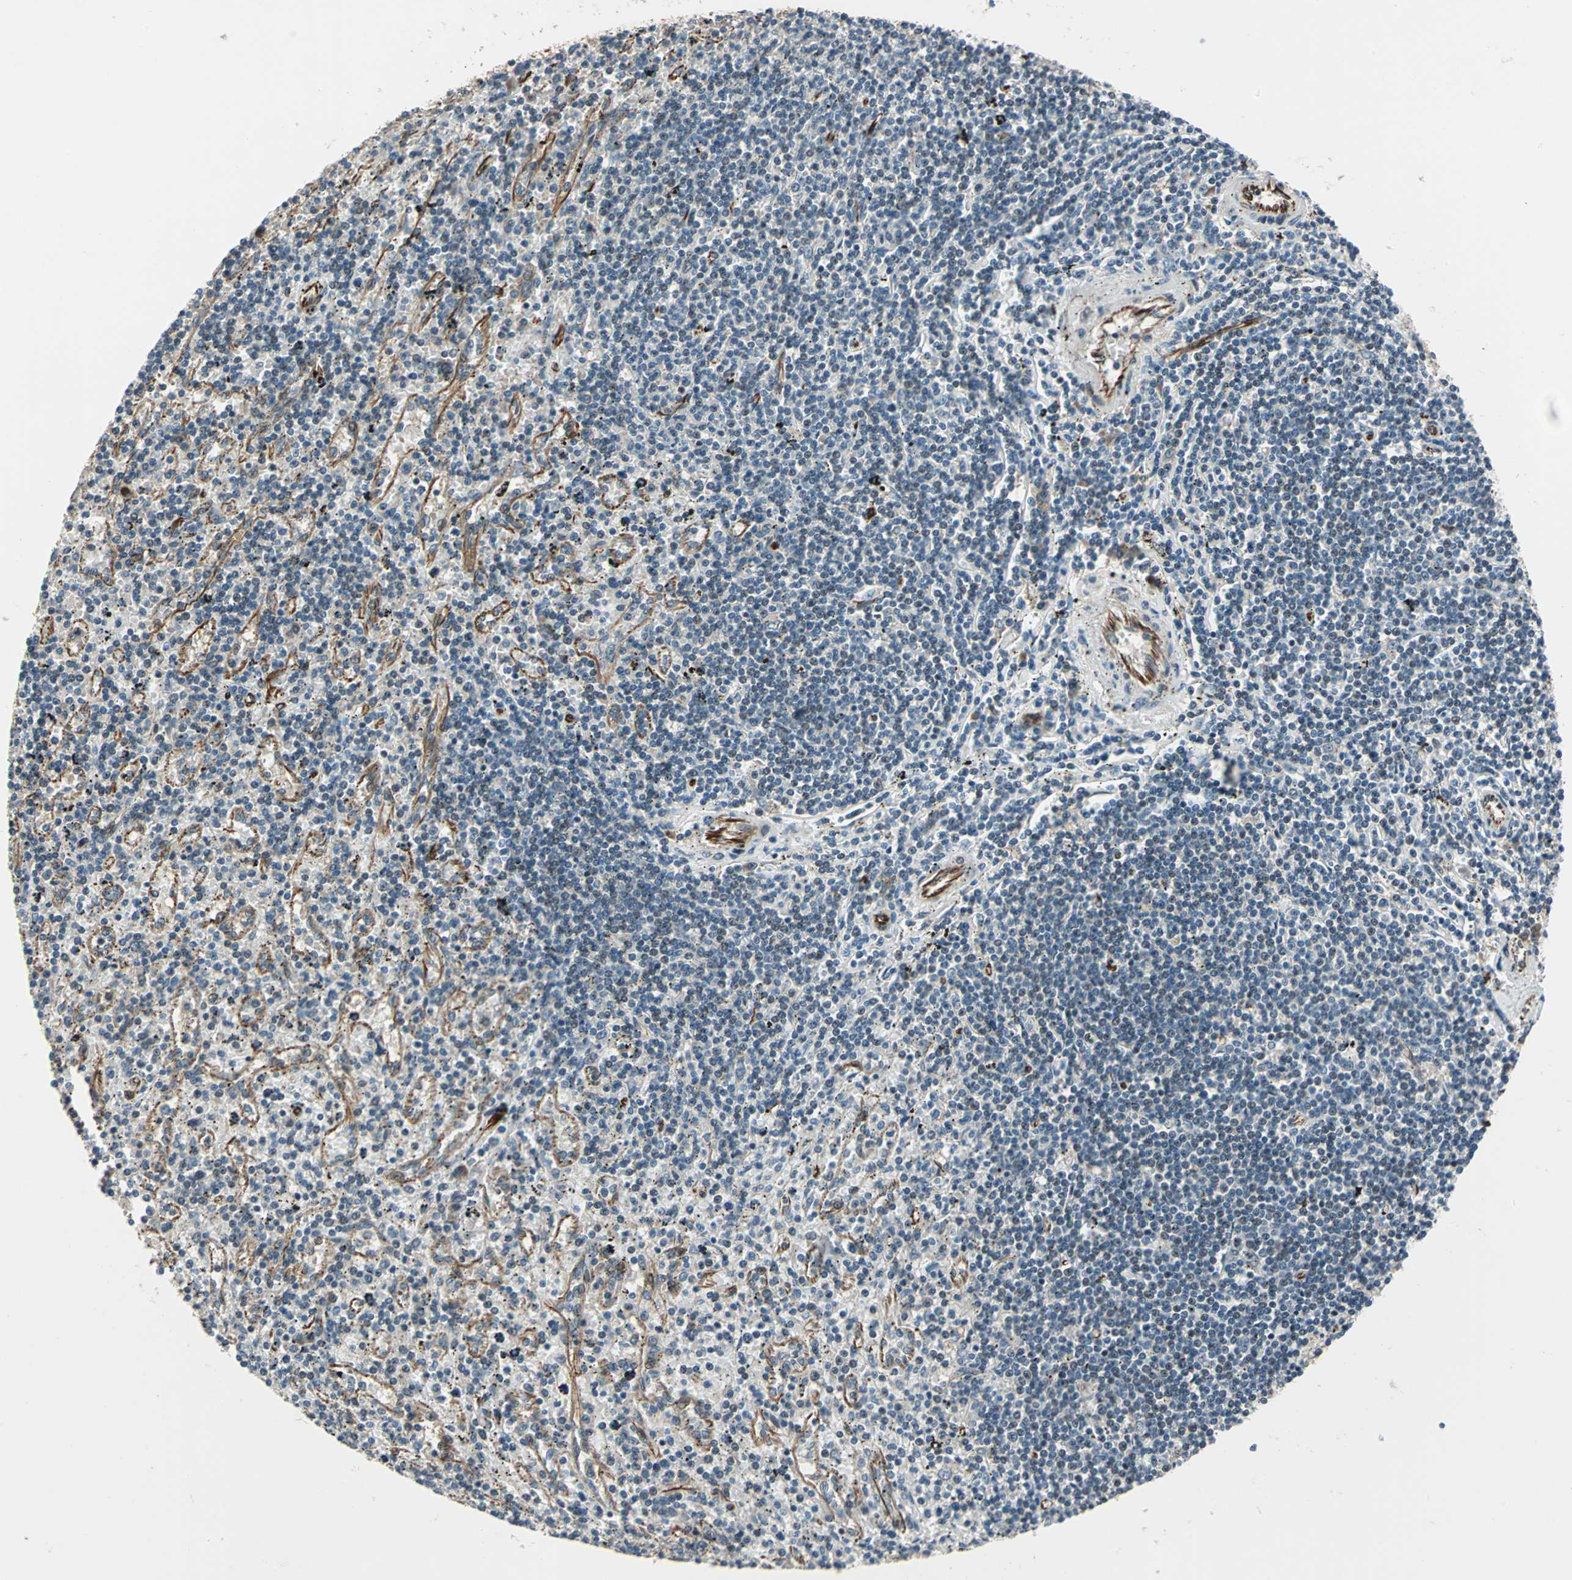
{"staining": {"intensity": "negative", "quantity": "none", "location": "none"}, "tissue": "lymphoma", "cell_type": "Tumor cells", "image_type": "cancer", "snomed": [{"axis": "morphology", "description": "Malignant lymphoma, non-Hodgkin's type, Low grade"}, {"axis": "topography", "description": "Spleen"}], "caption": "Protein analysis of low-grade malignant lymphoma, non-Hodgkin's type shows no significant positivity in tumor cells.", "gene": "EXD2", "patient": {"sex": "male", "age": 76}}